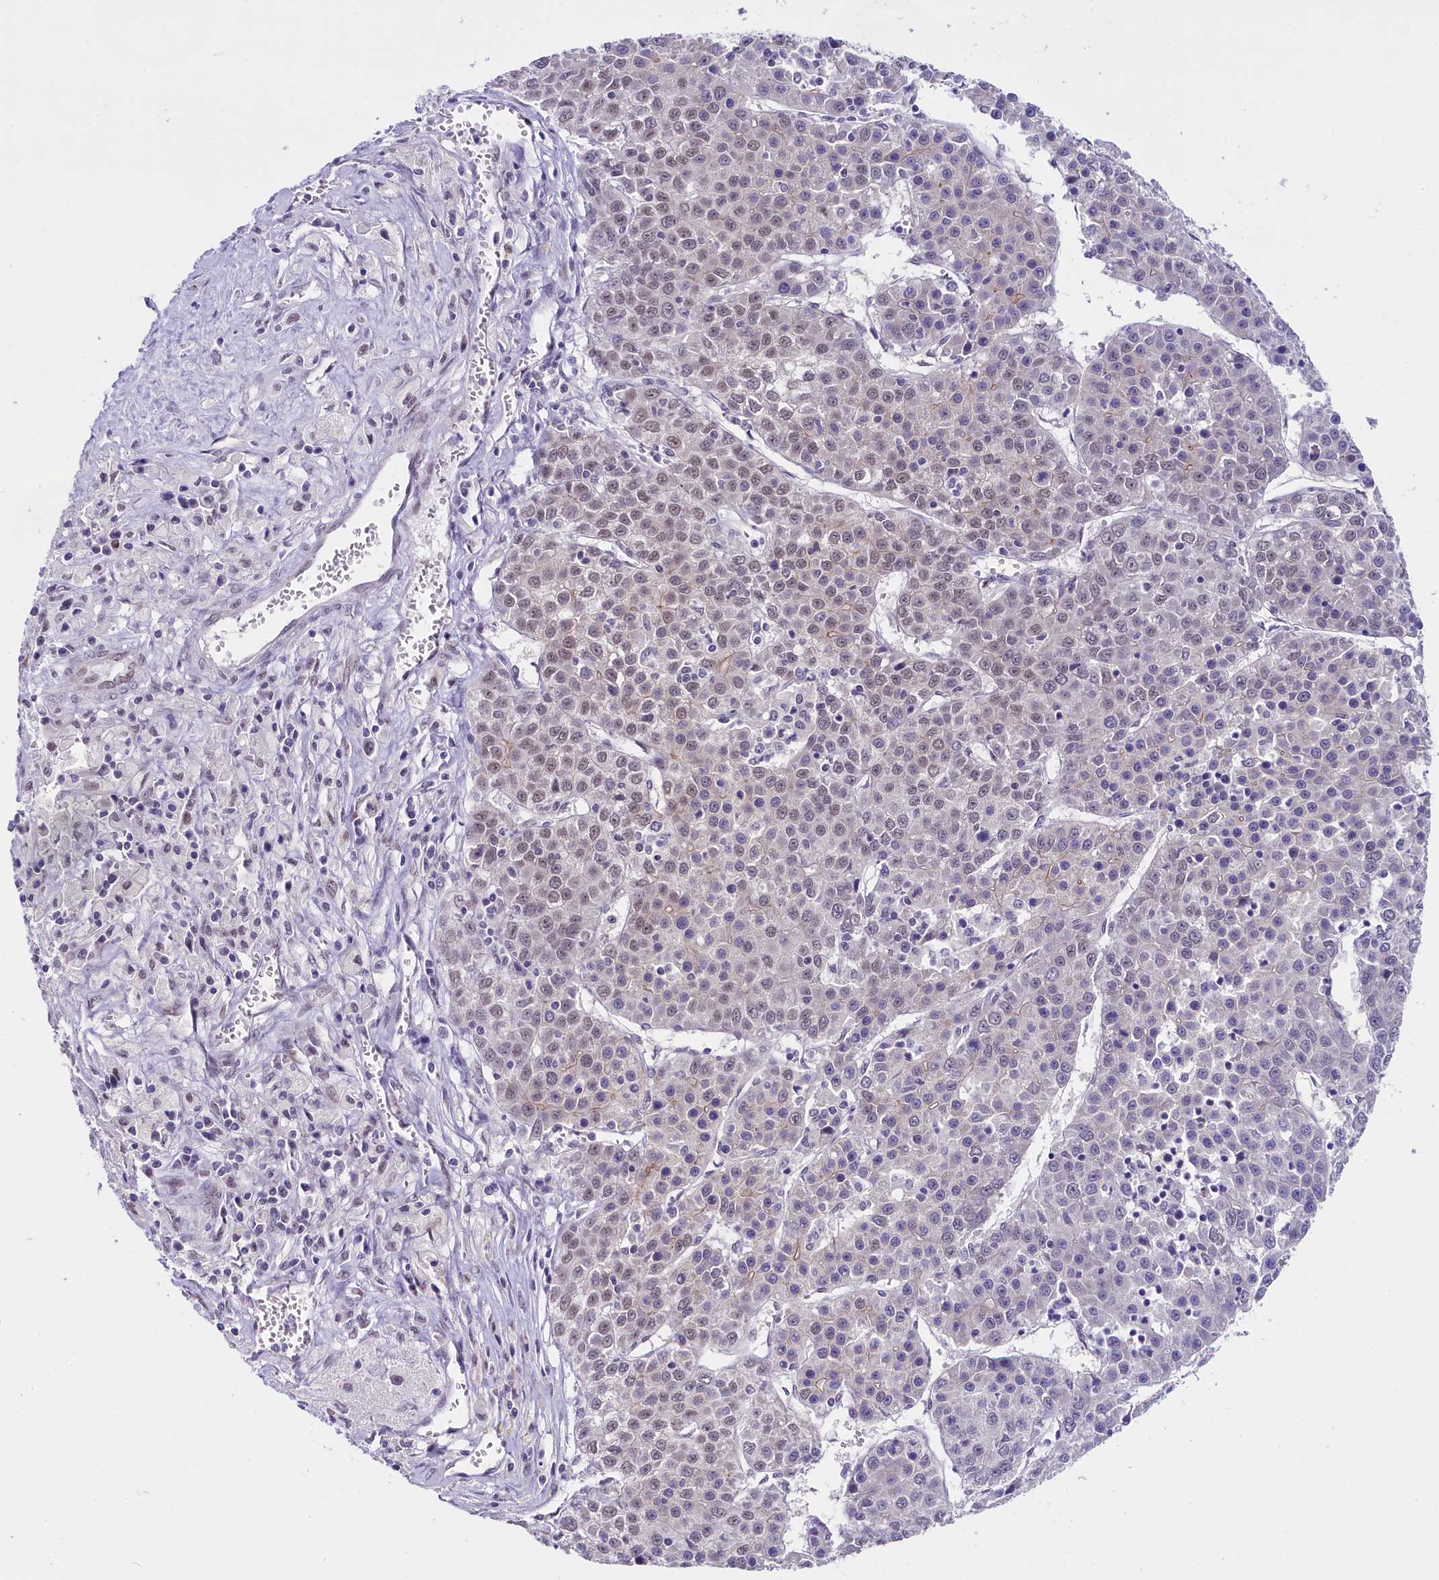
{"staining": {"intensity": "weak", "quantity": "25%-75%", "location": "nuclear"}, "tissue": "liver cancer", "cell_type": "Tumor cells", "image_type": "cancer", "snomed": [{"axis": "morphology", "description": "Carcinoma, Hepatocellular, NOS"}, {"axis": "topography", "description": "Liver"}], "caption": "Tumor cells show weak nuclear staining in approximately 25%-75% of cells in liver hepatocellular carcinoma.", "gene": "OSGEP", "patient": {"sex": "female", "age": 53}}